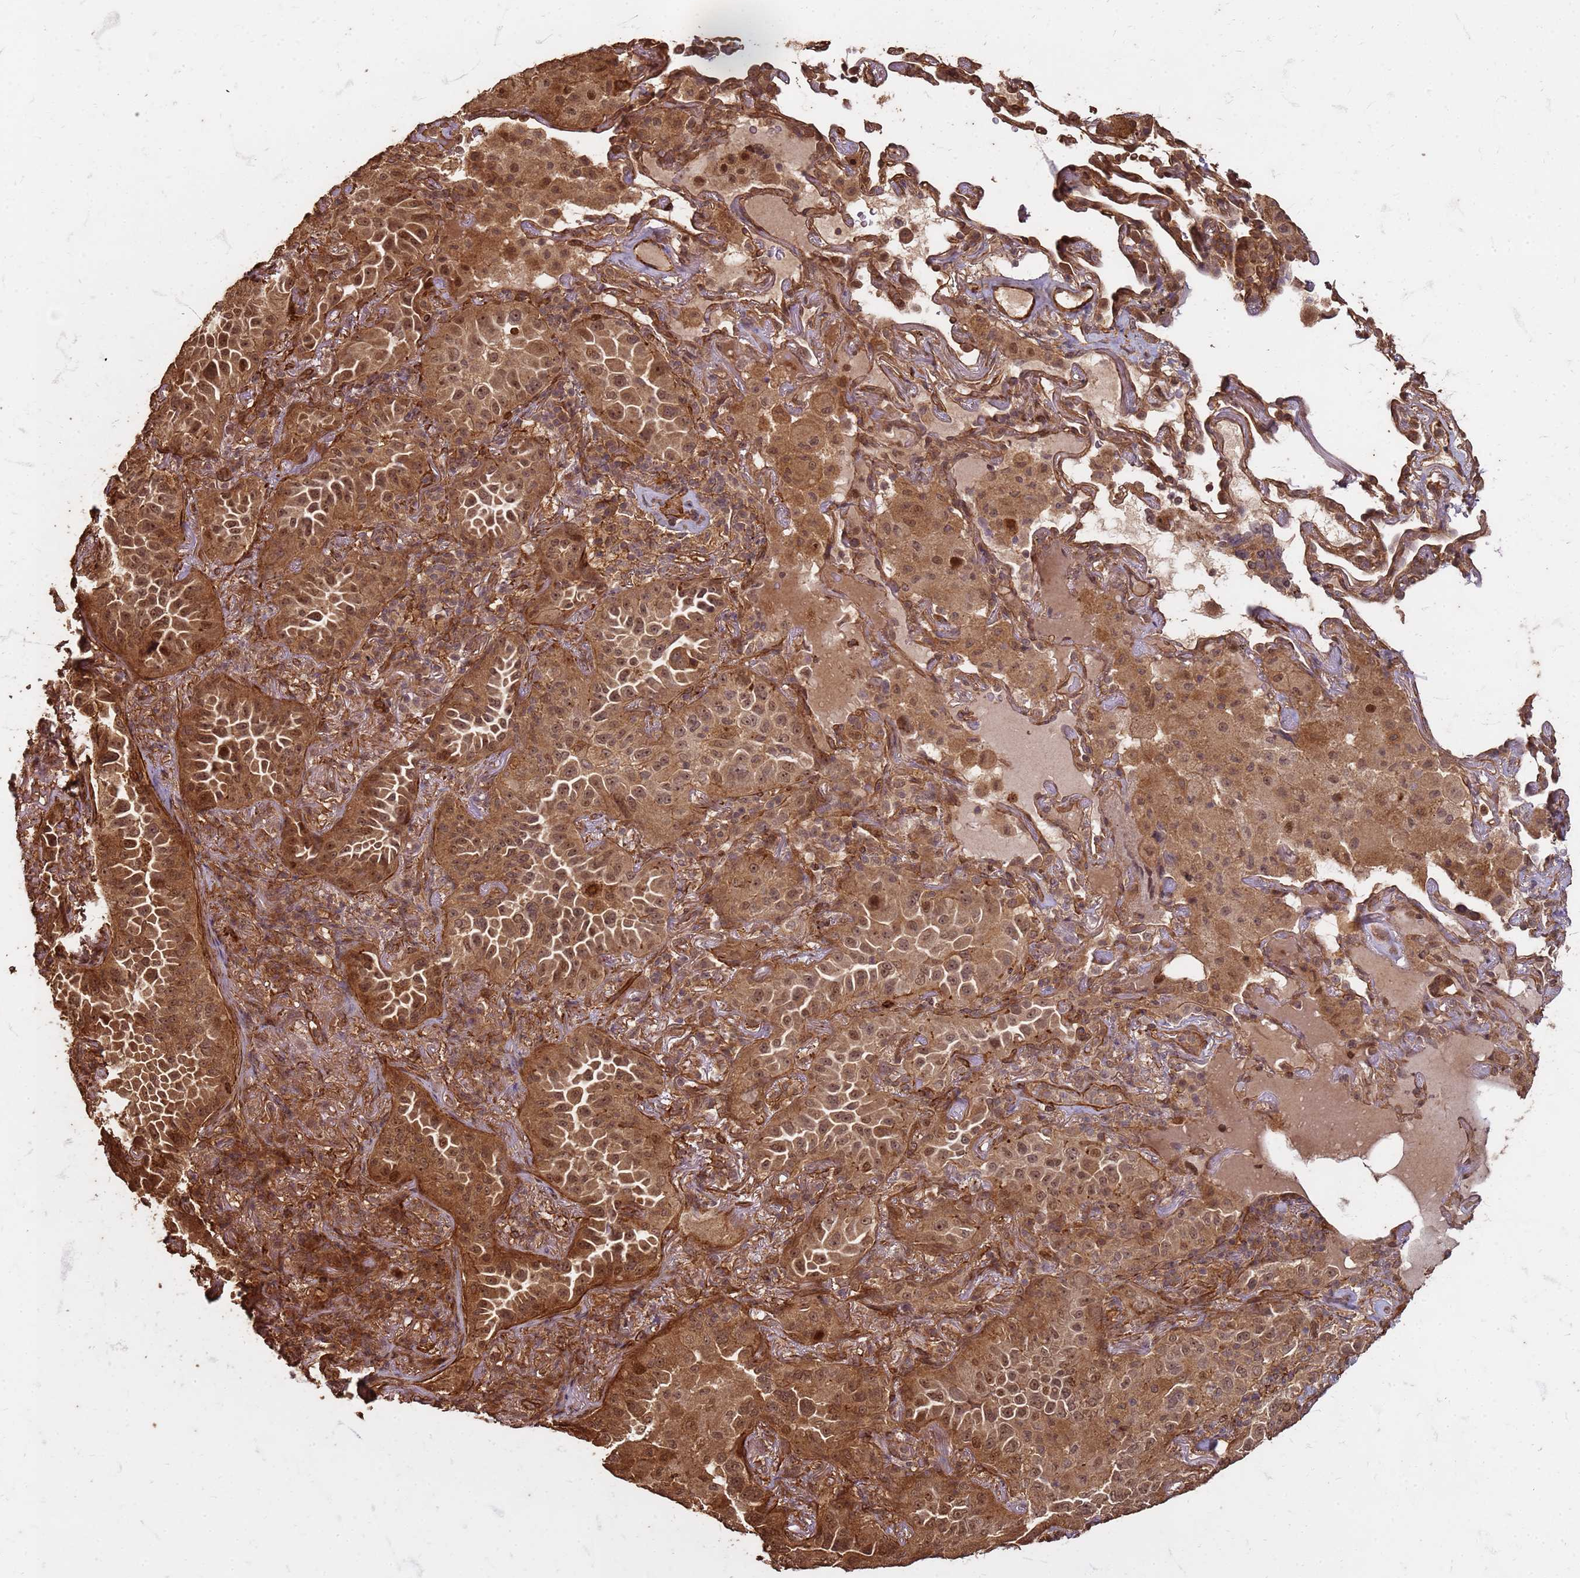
{"staining": {"intensity": "moderate", "quantity": ">75%", "location": "cytoplasmic/membranous,nuclear"}, "tissue": "lung cancer", "cell_type": "Tumor cells", "image_type": "cancer", "snomed": [{"axis": "morphology", "description": "Adenocarcinoma, NOS"}, {"axis": "topography", "description": "Lung"}], "caption": "About >75% of tumor cells in lung cancer demonstrate moderate cytoplasmic/membranous and nuclear protein positivity as visualized by brown immunohistochemical staining.", "gene": "KIF26A", "patient": {"sex": "female", "age": 69}}